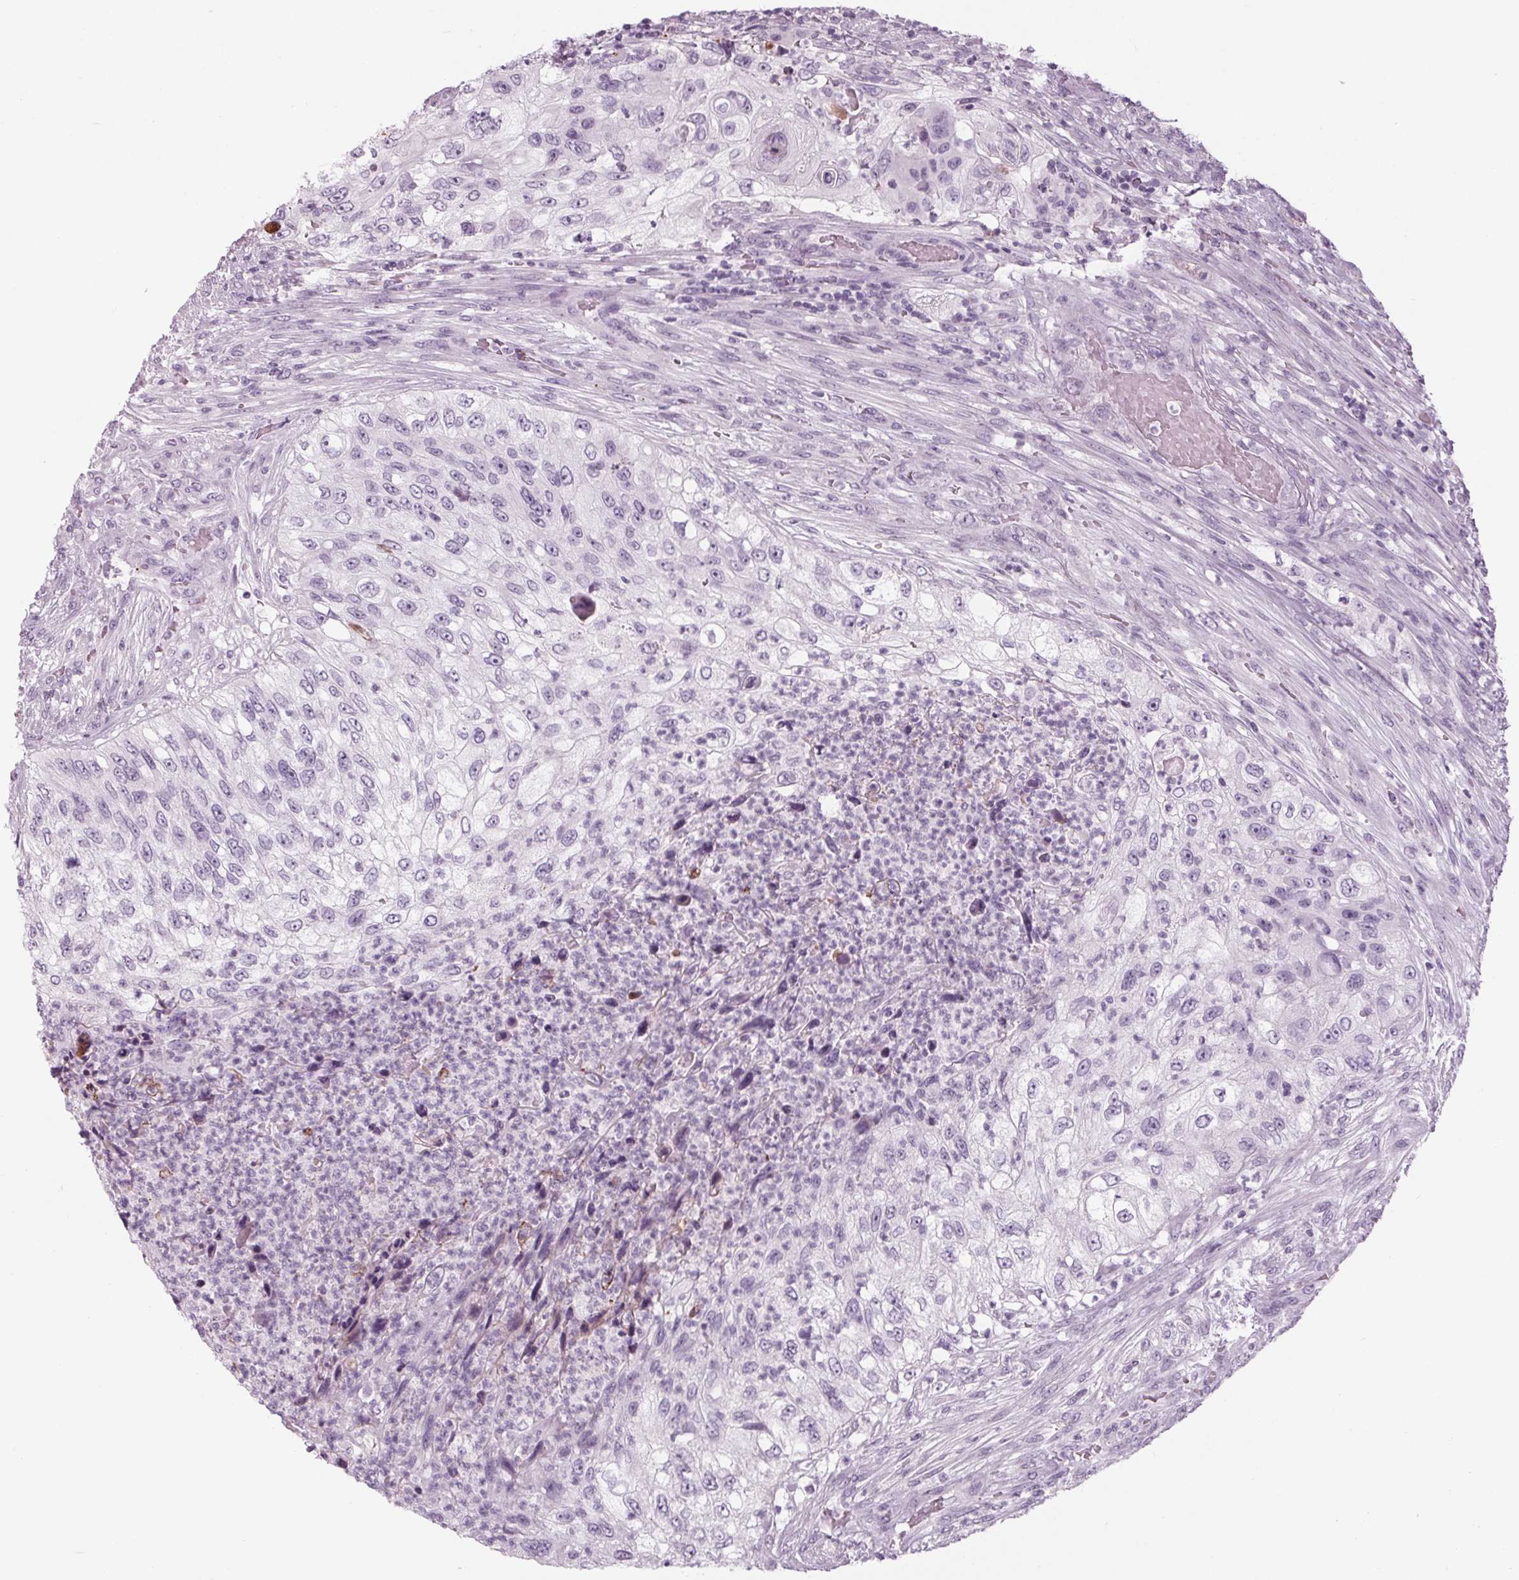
{"staining": {"intensity": "negative", "quantity": "none", "location": "none"}, "tissue": "urothelial cancer", "cell_type": "Tumor cells", "image_type": "cancer", "snomed": [{"axis": "morphology", "description": "Urothelial carcinoma, High grade"}, {"axis": "topography", "description": "Urinary bladder"}], "caption": "The micrograph displays no staining of tumor cells in urothelial carcinoma (high-grade).", "gene": "CYP3A43", "patient": {"sex": "female", "age": 60}}